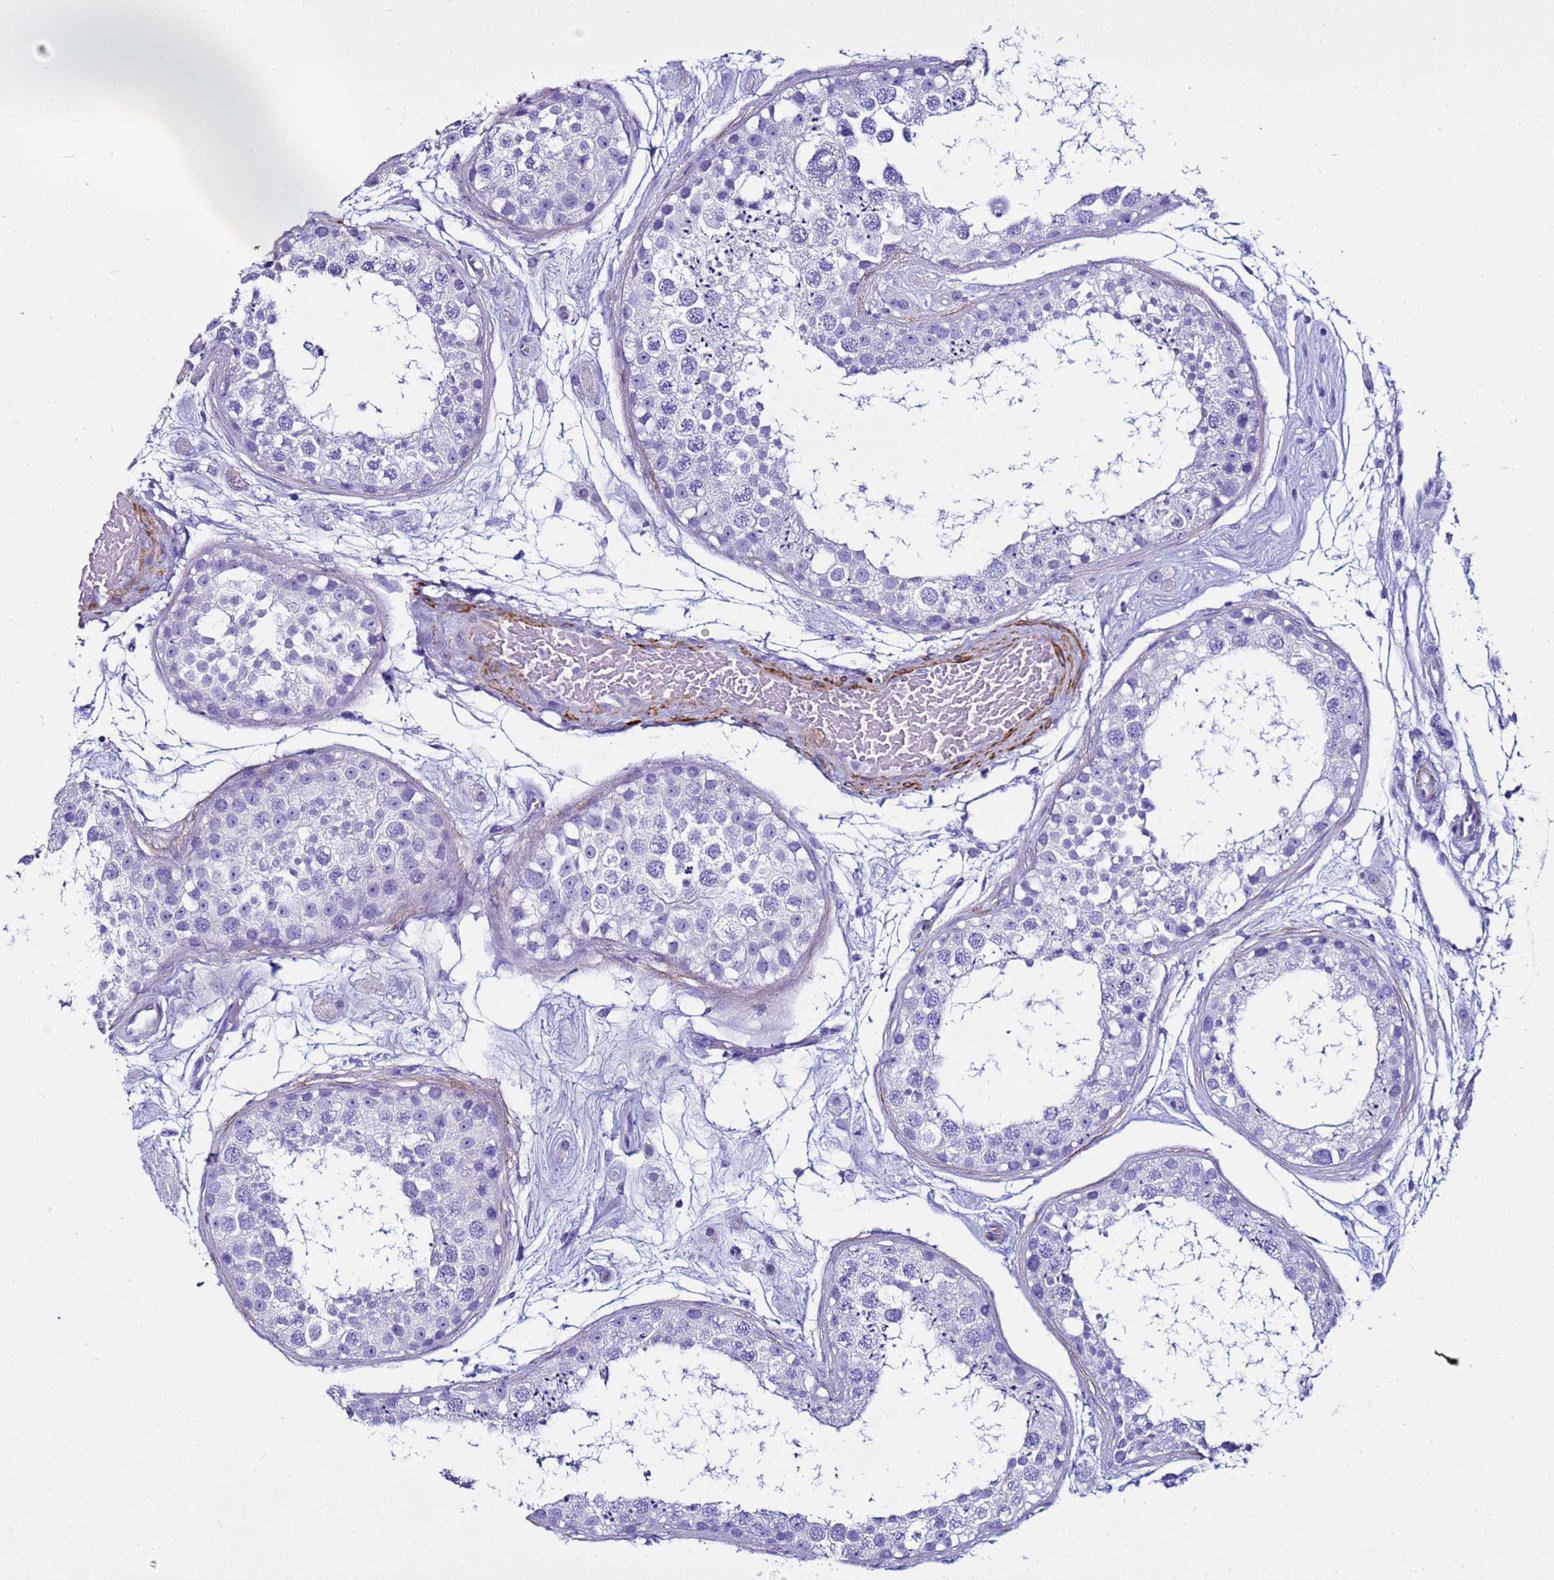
{"staining": {"intensity": "negative", "quantity": "none", "location": "none"}, "tissue": "testis", "cell_type": "Cells in seminiferous ducts", "image_type": "normal", "snomed": [{"axis": "morphology", "description": "Normal tissue, NOS"}, {"axis": "topography", "description": "Testis"}], "caption": "DAB (3,3'-diaminobenzidine) immunohistochemical staining of normal human testis reveals no significant positivity in cells in seminiferous ducts. (DAB (3,3'-diaminobenzidine) immunohistochemistry (IHC), high magnification).", "gene": "LCMT1", "patient": {"sex": "male", "age": 25}}